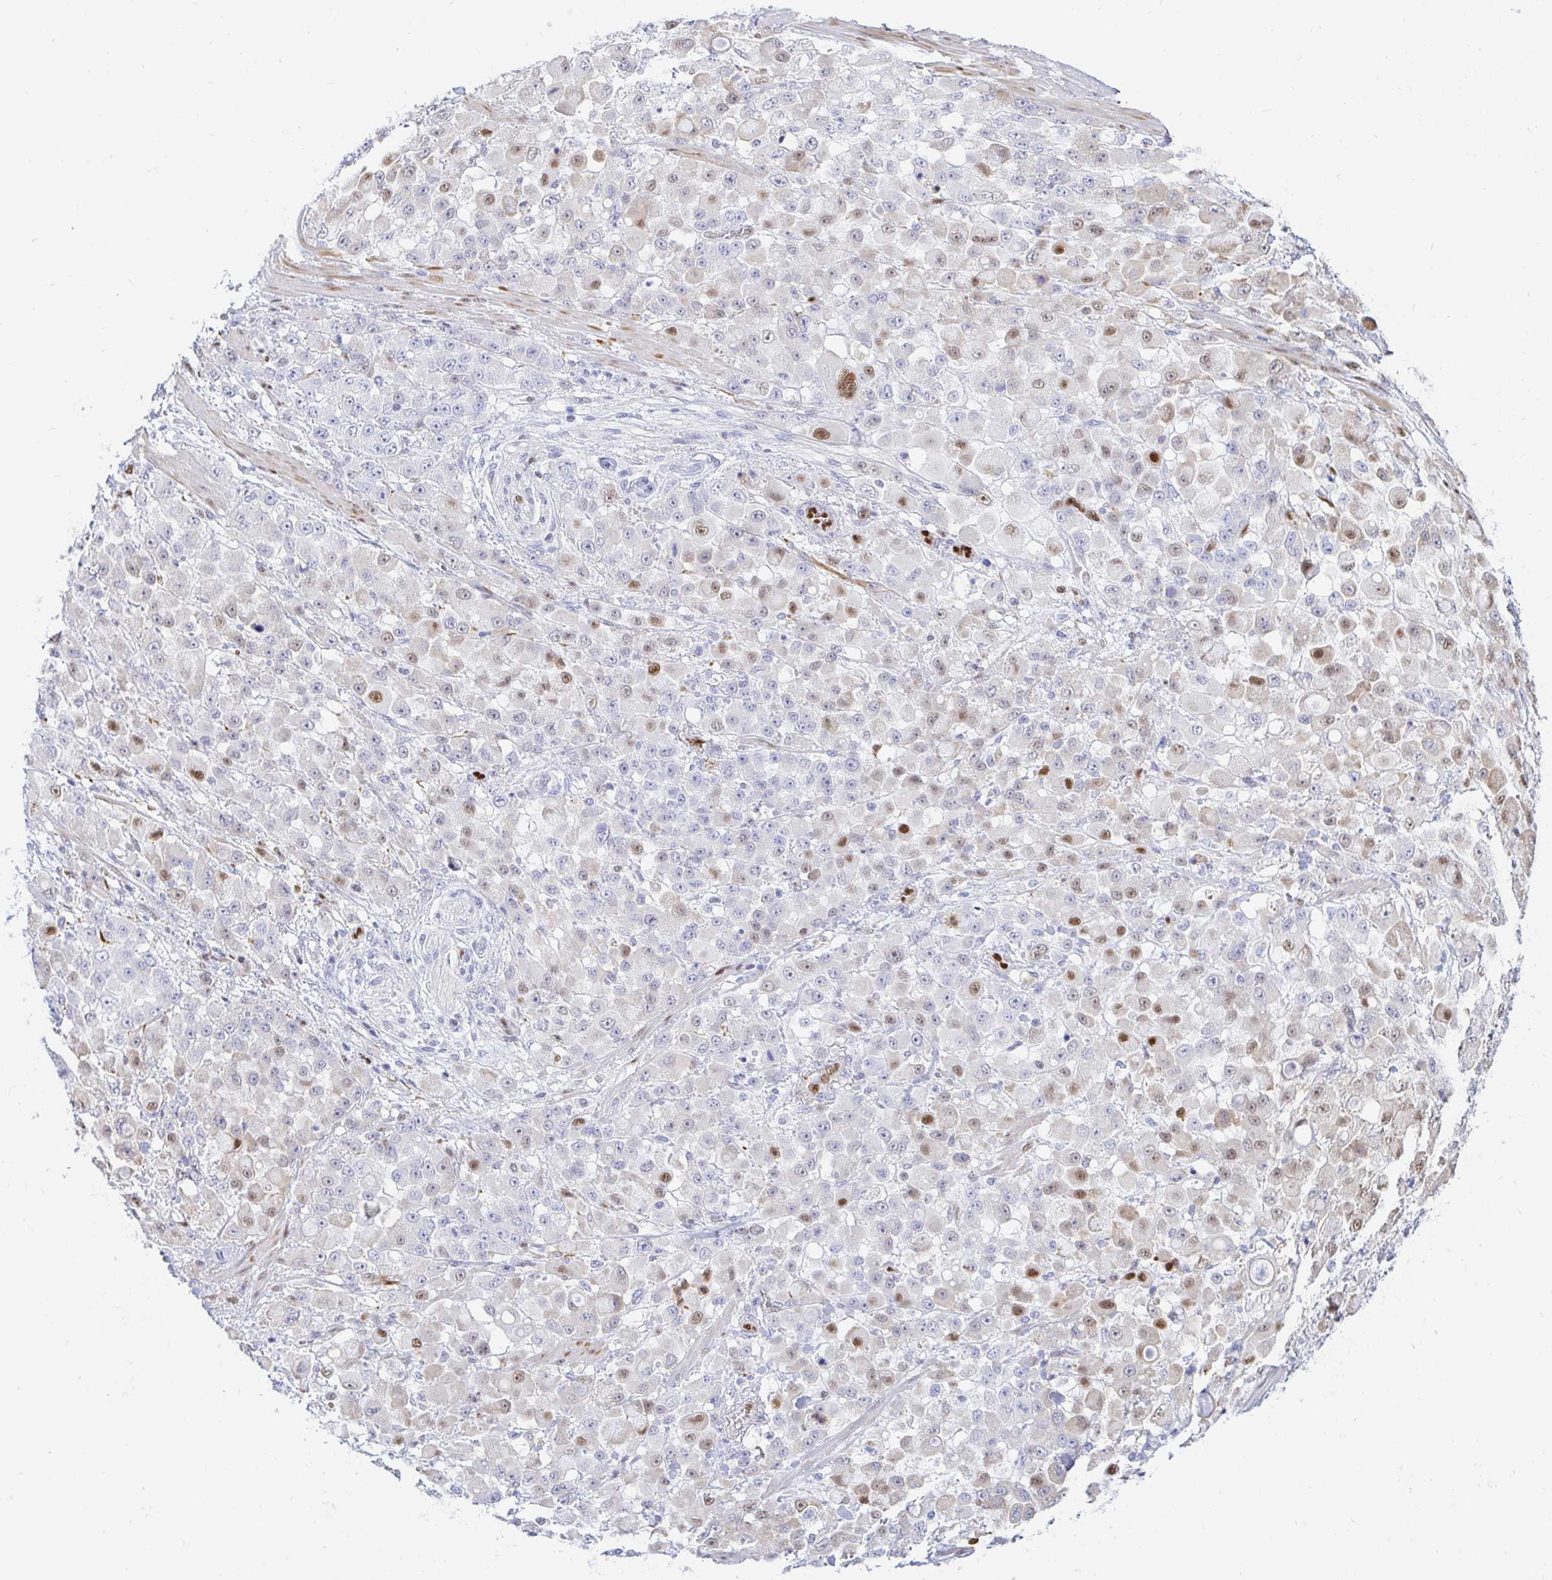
{"staining": {"intensity": "moderate", "quantity": "<25%", "location": "nuclear"}, "tissue": "stomach cancer", "cell_type": "Tumor cells", "image_type": "cancer", "snomed": [{"axis": "morphology", "description": "Adenocarcinoma, NOS"}, {"axis": "topography", "description": "Stomach"}], "caption": "About <25% of tumor cells in adenocarcinoma (stomach) exhibit moderate nuclear protein positivity as visualized by brown immunohistochemical staining.", "gene": "HINFP", "patient": {"sex": "female", "age": 76}}